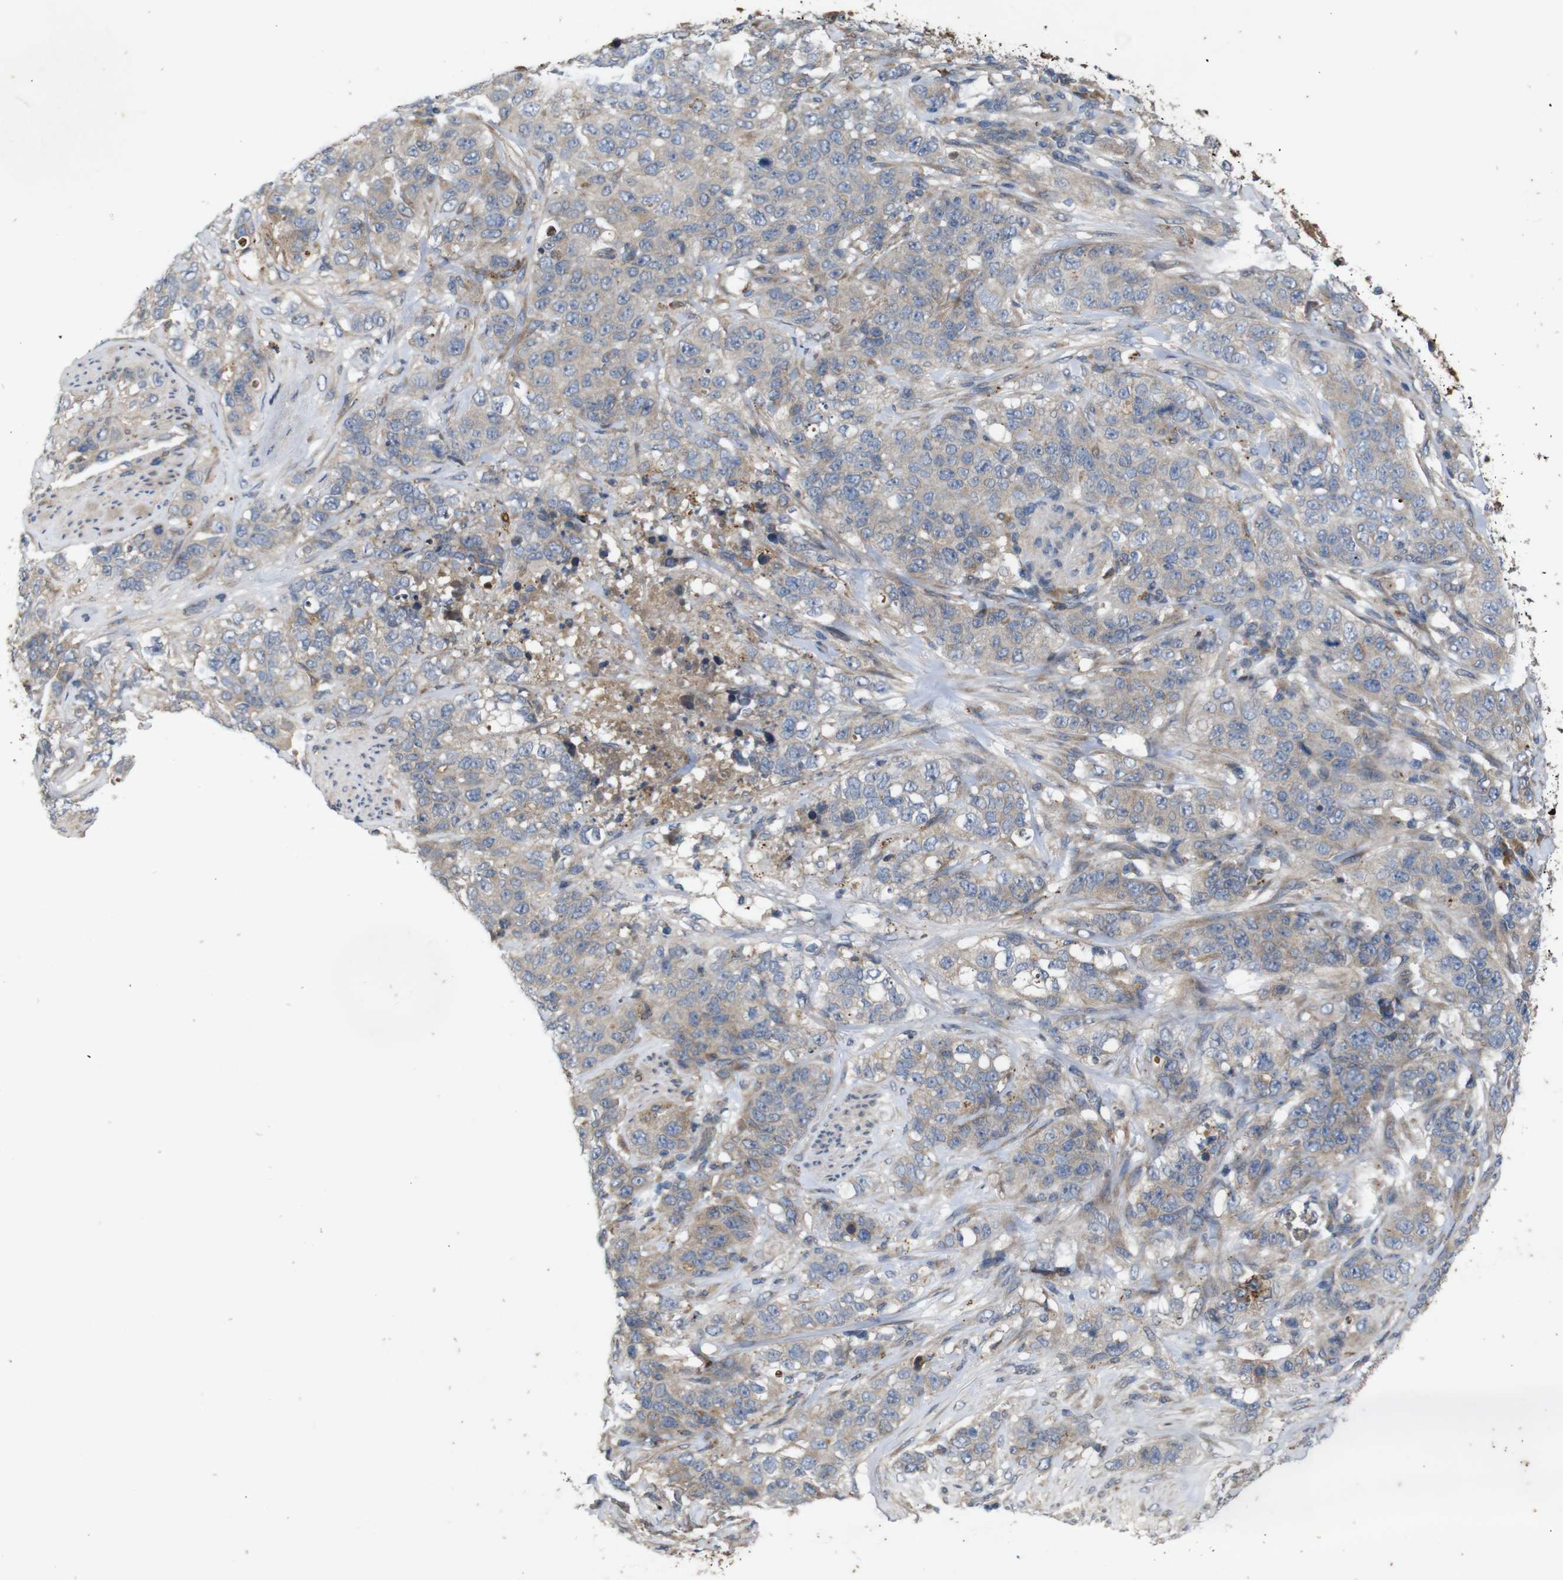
{"staining": {"intensity": "weak", "quantity": "25%-75%", "location": "cytoplasmic/membranous"}, "tissue": "stomach cancer", "cell_type": "Tumor cells", "image_type": "cancer", "snomed": [{"axis": "morphology", "description": "Adenocarcinoma, NOS"}, {"axis": "topography", "description": "Stomach"}], "caption": "There is low levels of weak cytoplasmic/membranous expression in tumor cells of adenocarcinoma (stomach), as demonstrated by immunohistochemical staining (brown color).", "gene": "PTPN1", "patient": {"sex": "male", "age": 48}}